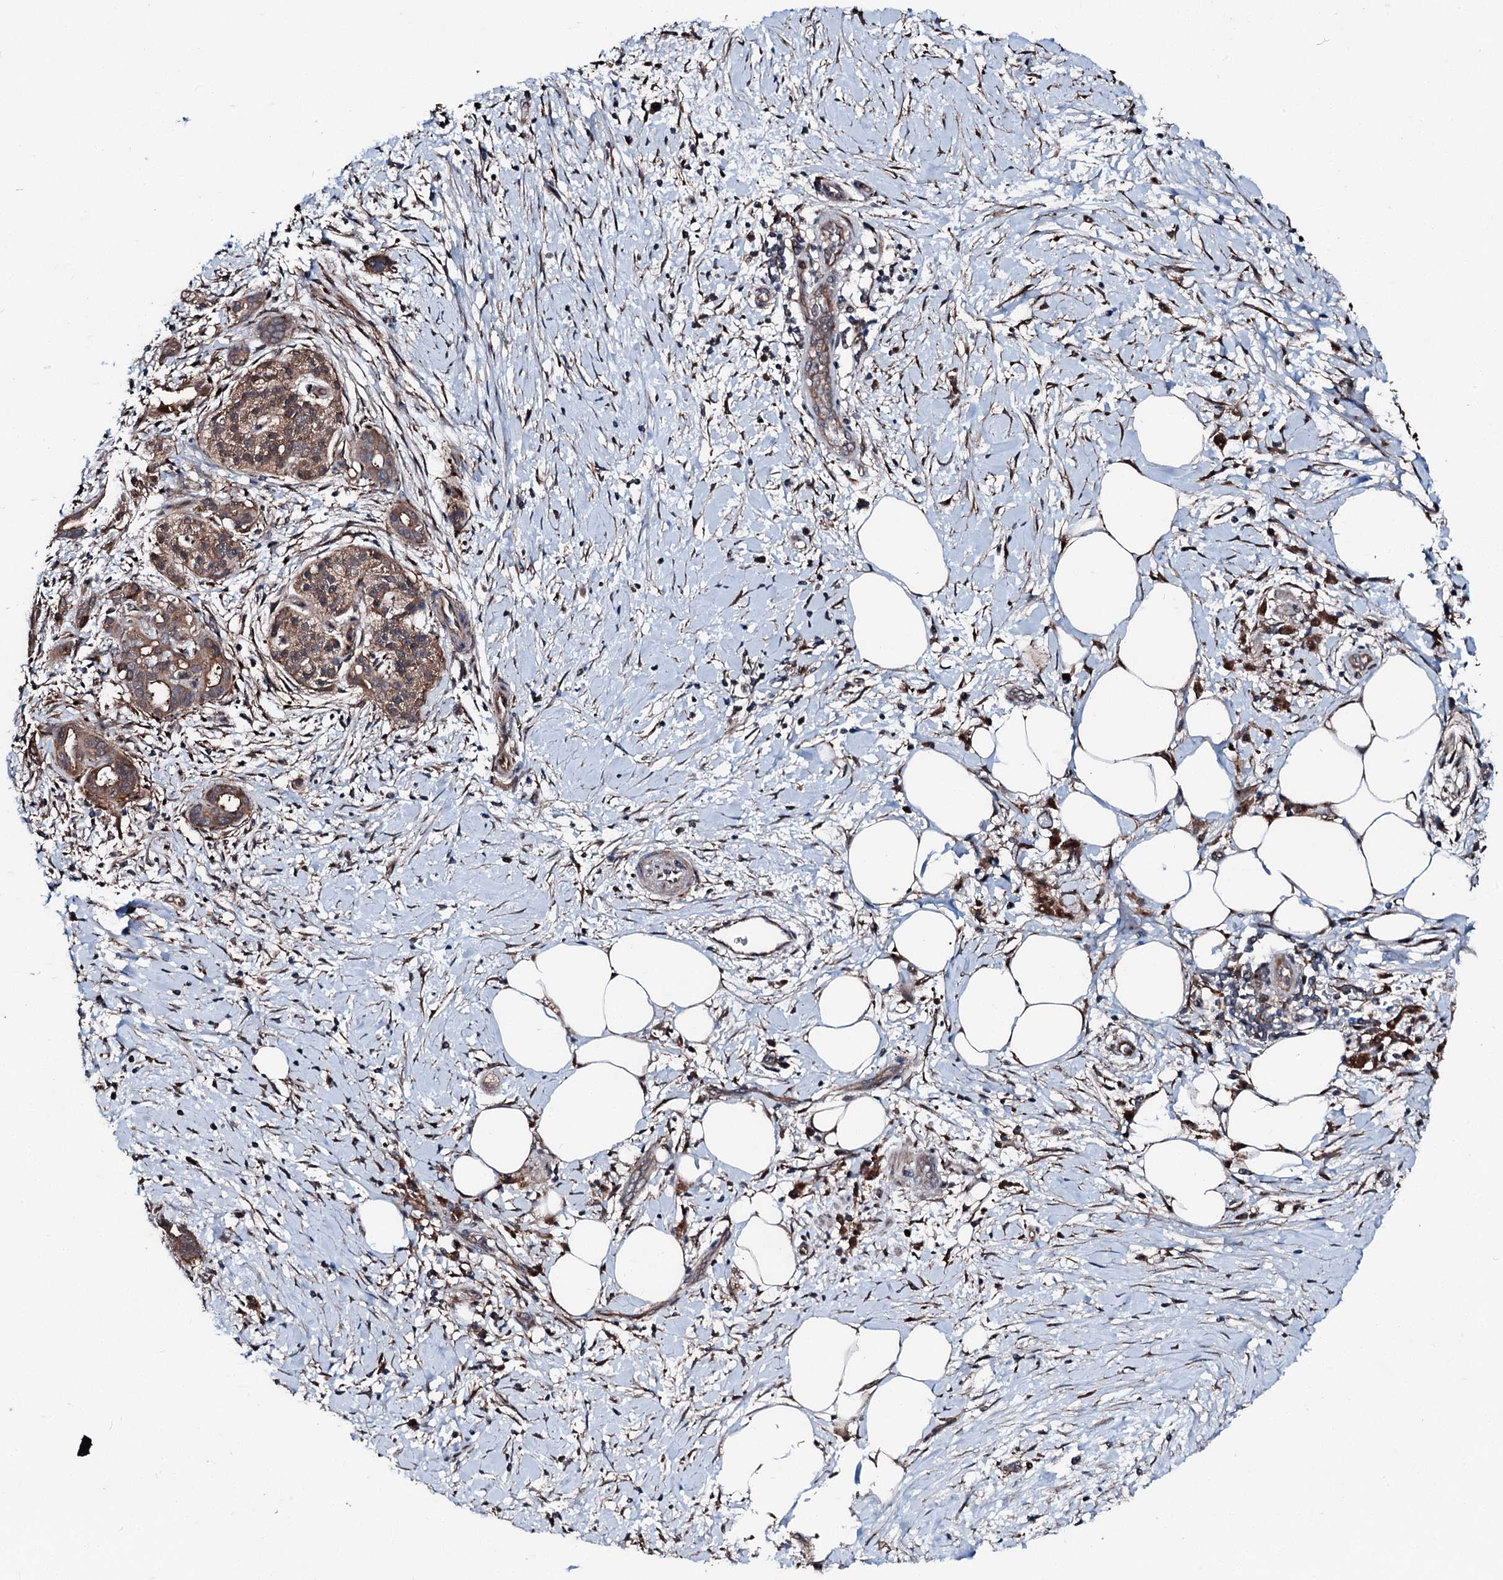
{"staining": {"intensity": "weak", "quantity": ">75%", "location": "cytoplasmic/membranous"}, "tissue": "pancreatic cancer", "cell_type": "Tumor cells", "image_type": "cancer", "snomed": [{"axis": "morphology", "description": "Adenocarcinoma, NOS"}, {"axis": "topography", "description": "Pancreas"}], "caption": "Weak cytoplasmic/membranous expression is seen in approximately >75% of tumor cells in pancreatic cancer. The protein of interest is shown in brown color, while the nuclei are stained blue.", "gene": "PSMD13", "patient": {"sex": "male", "age": 58}}